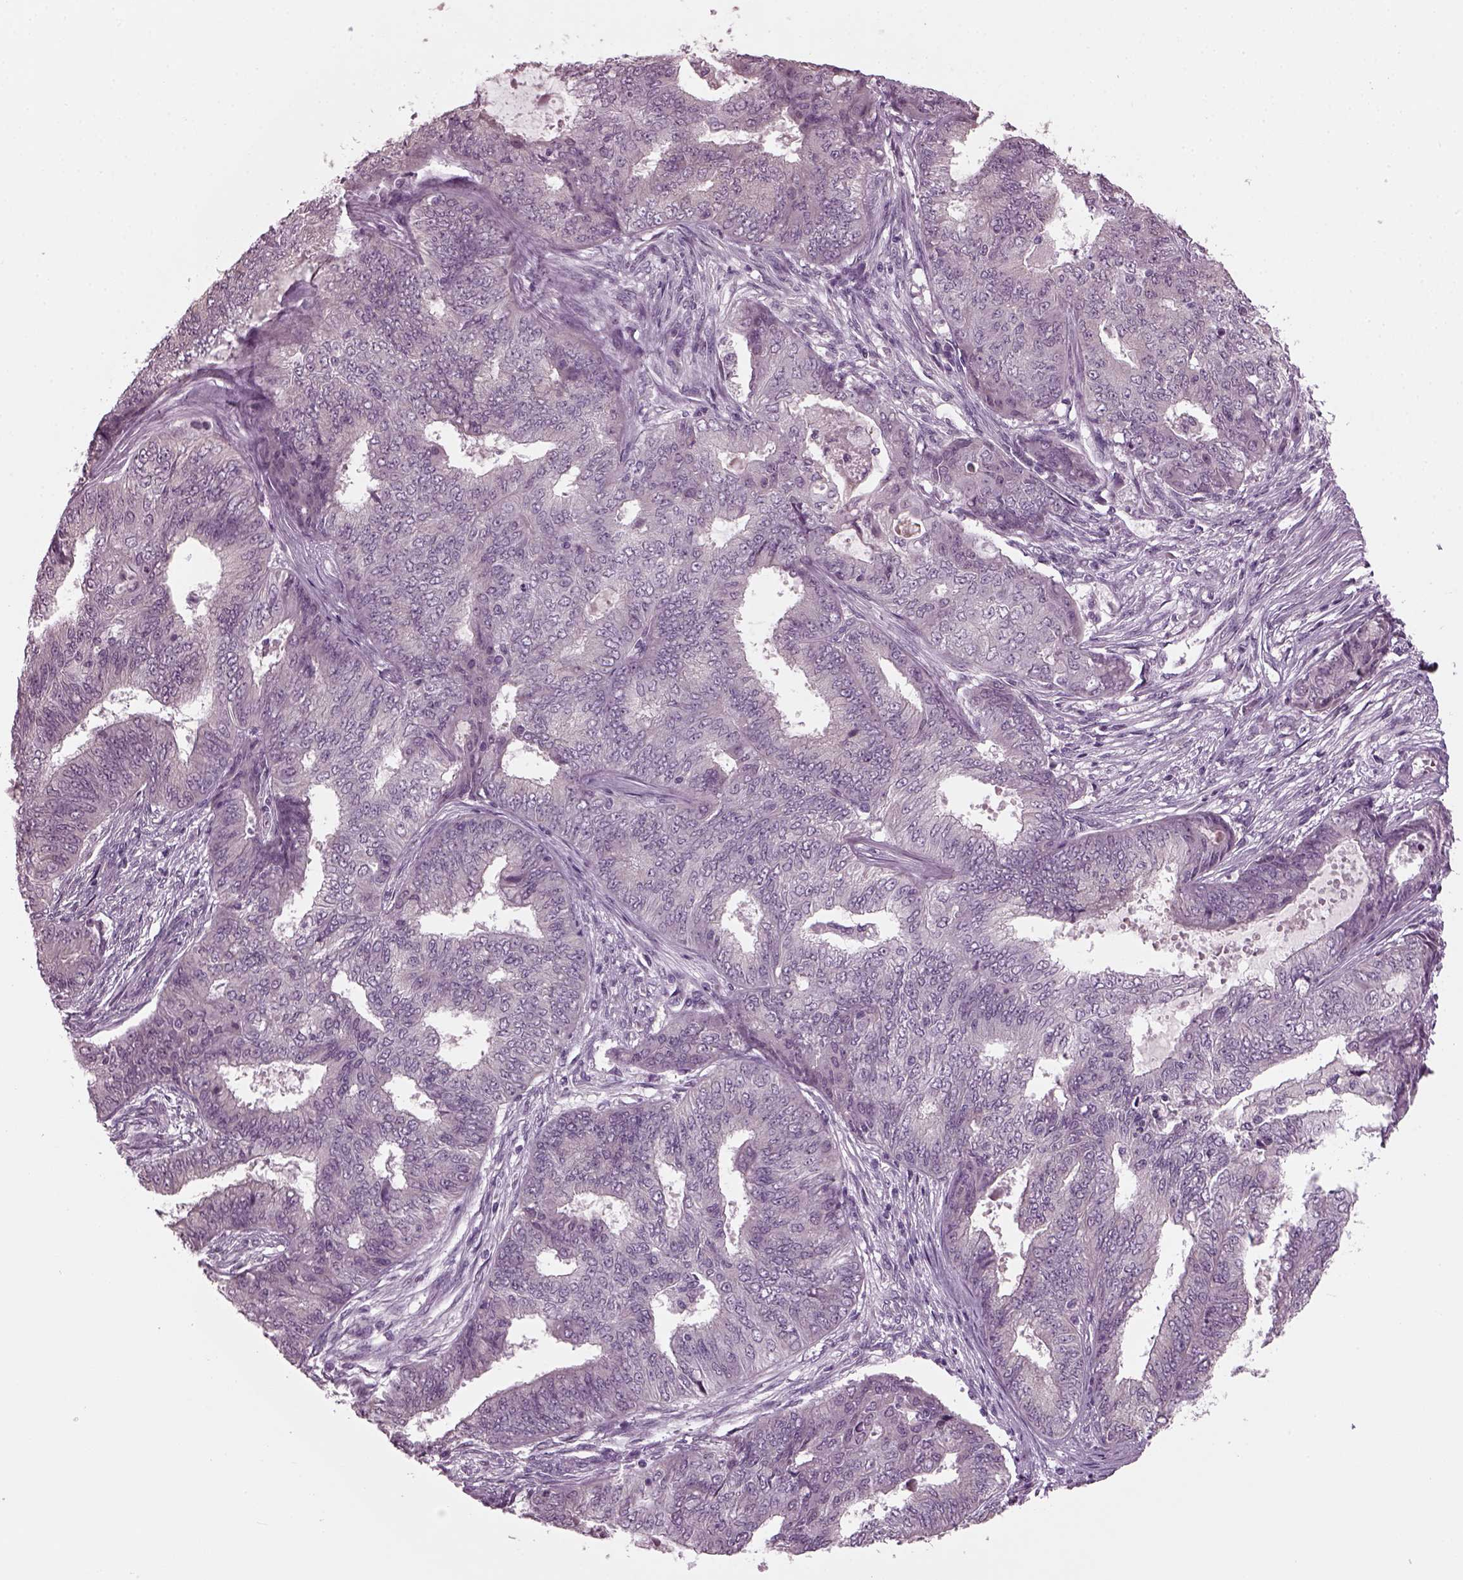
{"staining": {"intensity": "negative", "quantity": "none", "location": "none"}, "tissue": "endometrial cancer", "cell_type": "Tumor cells", "image_type": "cancer", "snomed": [{"axis": "morphology", "description": "Adenocarcinoma, NOS"}, {"axis": "topography", "description": "Endometrium"}], "caption": "The image exhibits no significant positivity in tumor cells of adenocarcinoma (endometrial).", "gene": "CLCN4", "patient": {"sex": "female", "age": 62}}